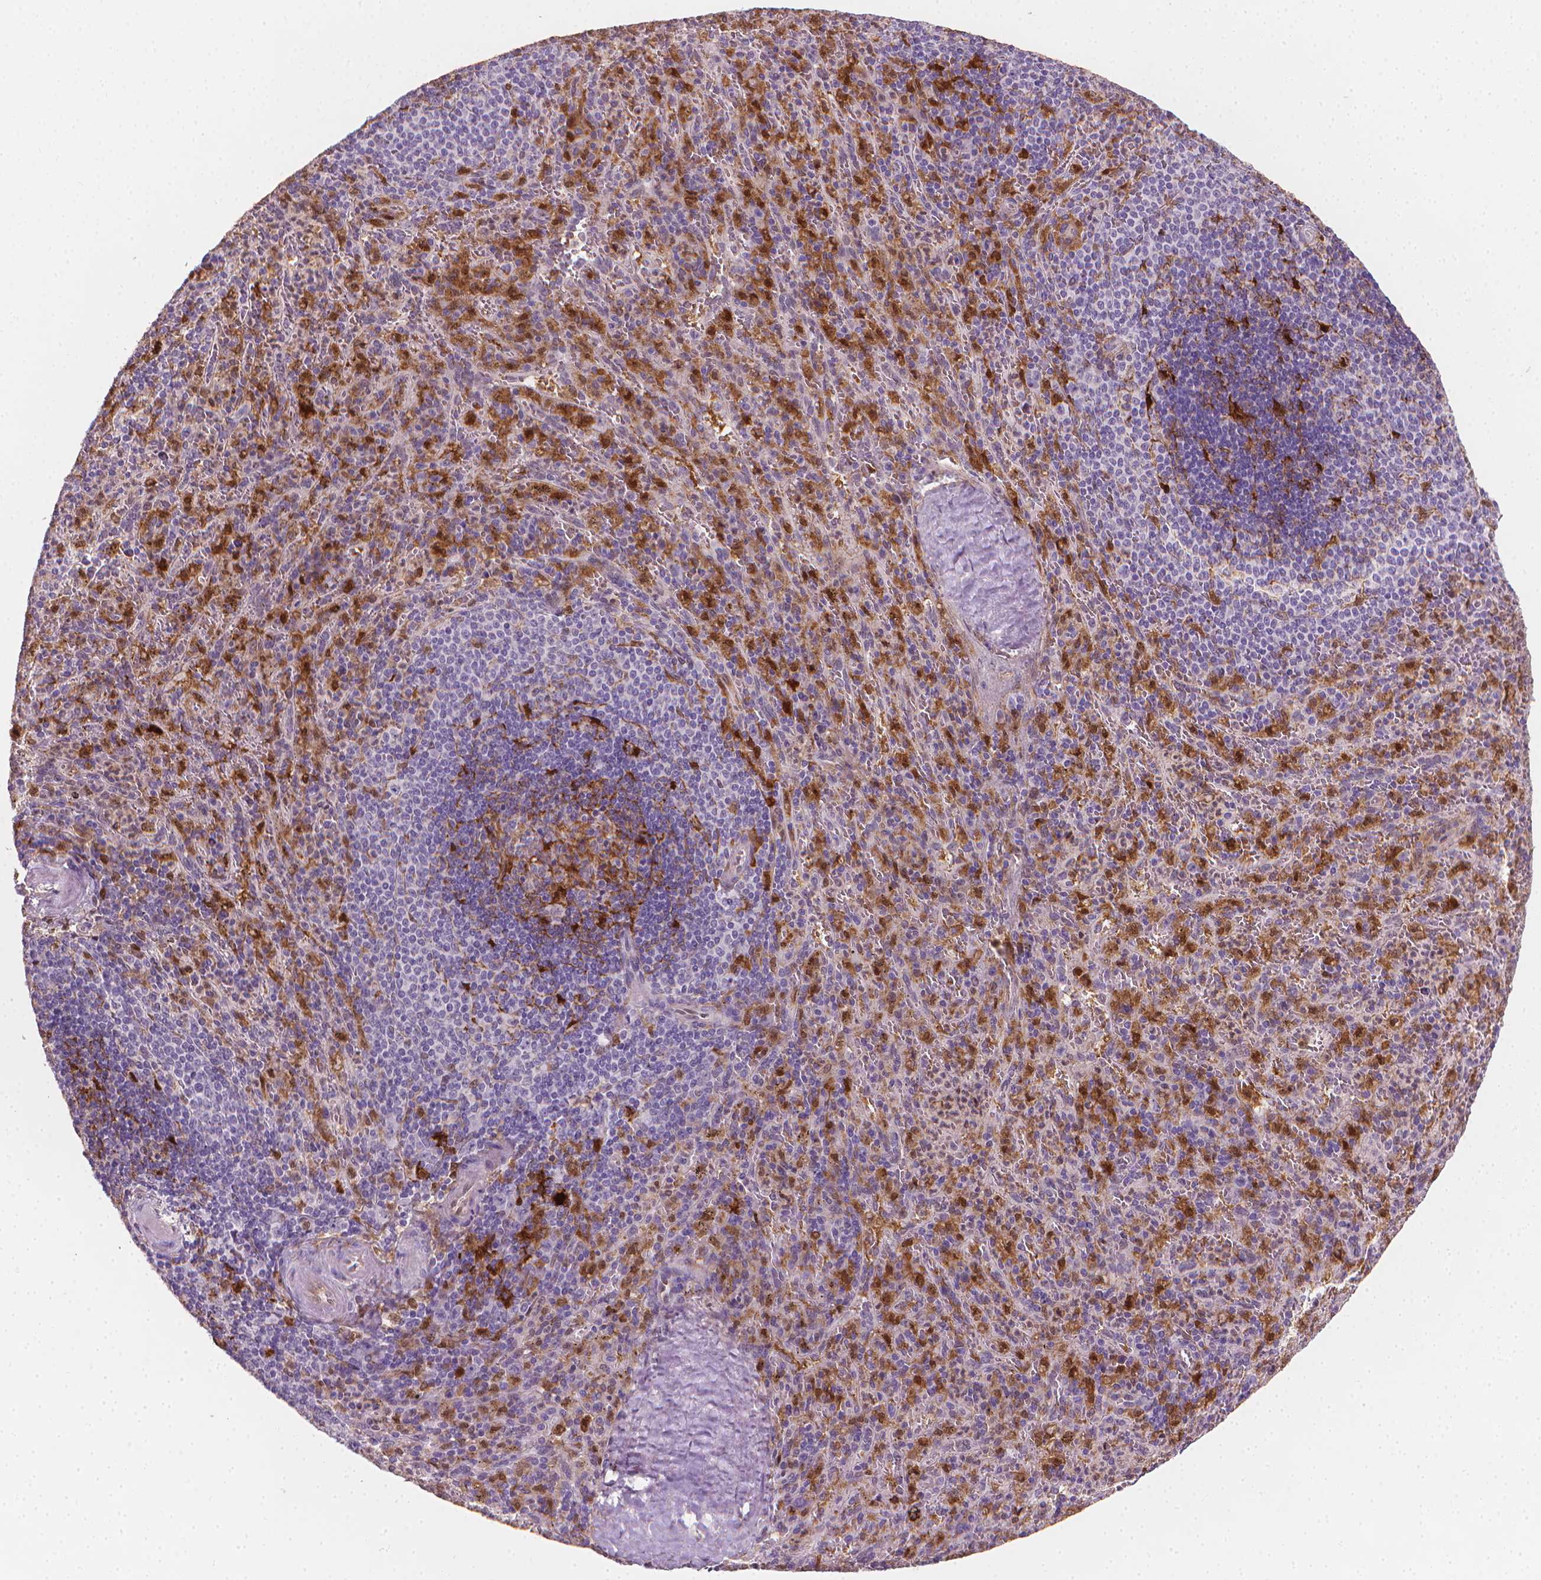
{"staining": {"intensity": "moderate", "quantity": "<25%", "location": "cytoplasmic/membranous"}, "tissue": "spleen", "cell_type": "Cells in red pulp", "image_type": "normal", "snomed": [{"axis": "morphology", "description": "Normal tissue, NOS"}, {"axis": "topography", "description": "Spleen"}], "caption": "Immunohistochemical staining of normal human spleen displays moderate cytoplasmic/membranous protein positivity in about <25% of cells in red pulp. (DAB (3,3'-diaminobenzidine) IHC with brightfield microscopy, high magnification).", "gene": "TNFAIP2", "patient": {"sex": "male", "age": 57}}